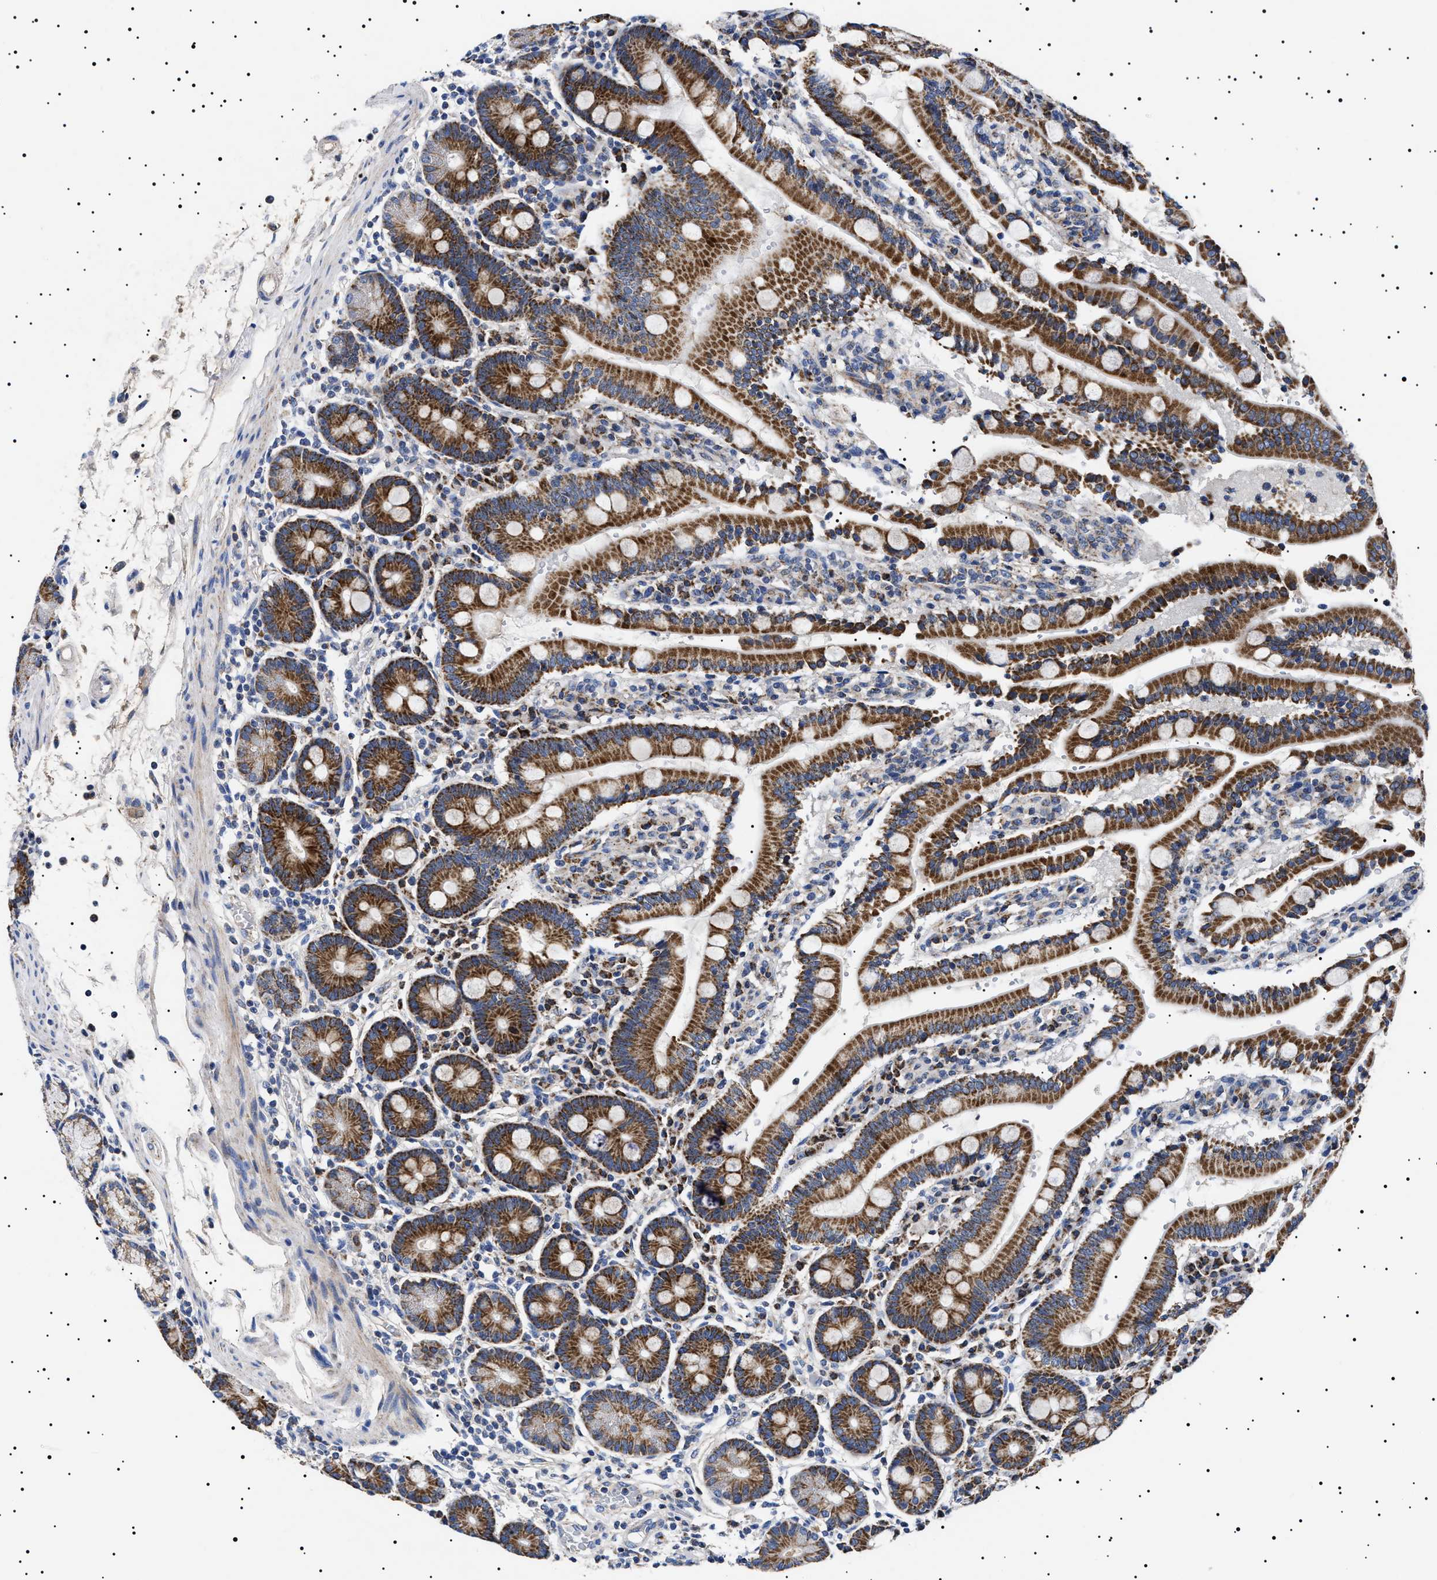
{"staining": {"intensity": "strong", "quantity": ">75%", "location": "cytoplasmic/membranous"}, "tissue": "duodenum", "cell_type": "Glandular cells", "image_type": "normal", "snomed": [{"axis": "morphology", "description": "Normal tissue, NOS"}, {"axis": "topography", "description": "Small intestine, NOS"}], "caption": "Brown immunohistochemical staining in benign duodenum displays strong cytoplasmic/membranous expression in about >75% of glandular cells. (Brightfield microscopy of DAB IHC at high magnification).", "gene": "CHRDL2", "patient": {"sex": "female", "age": 71}}